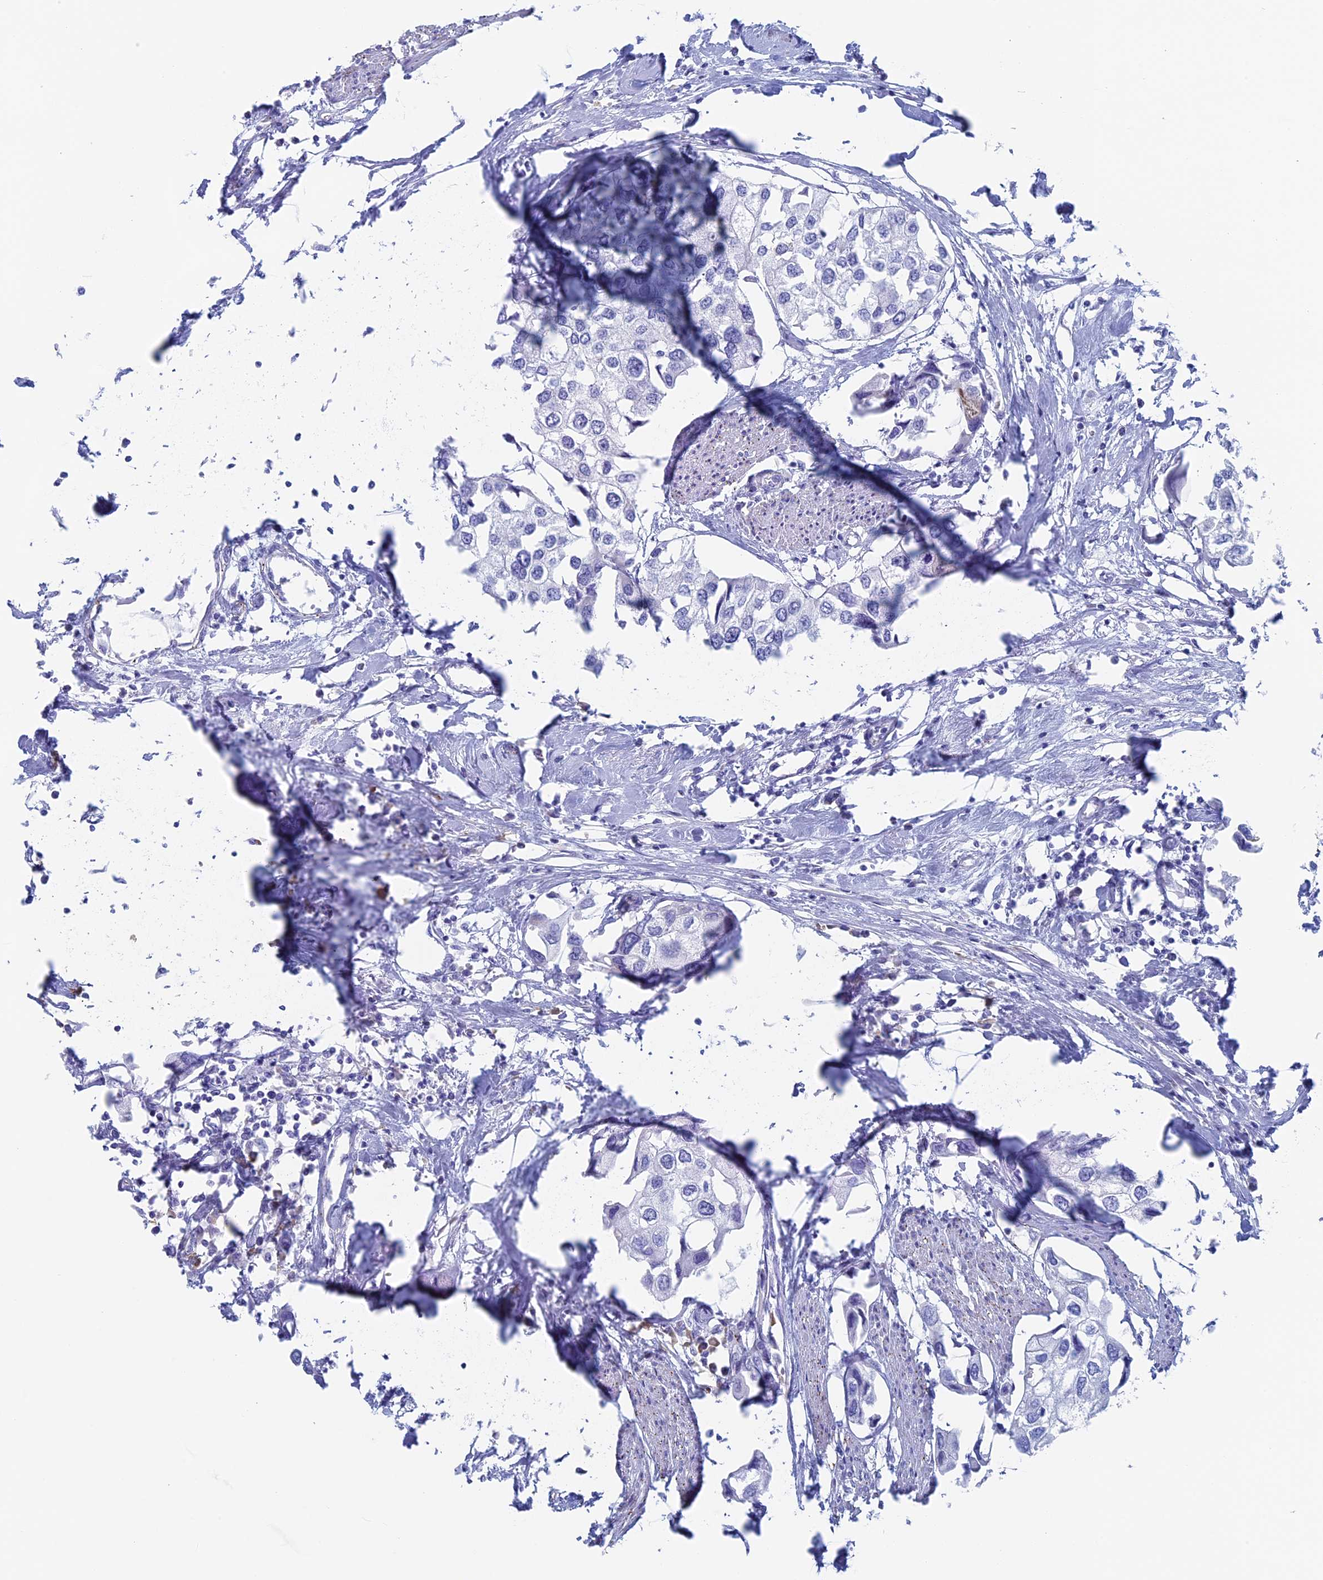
{"staining": {"intensity": "negative", "quantity": "none", "location": "none"}, "tissue": "urothelial cancer", "cell_type": "Tumor cells", "image_type": "cancer", "snomed": [{"axis": "morphology", "description": "Urothelial carcinoma, High grade"}, {"axis": "topography", "description": "Urinary bladder"}], "caption": "Immunohistochemistry photomicrograph of neoplastic tissue: human urothelial cancer stained with DAB (3,3'-diaminobenzidine) exhibits no significant protein staining in tumor cells.", "gene": "MAGEB6", "patient": {"sex": "male", "age": 64}}